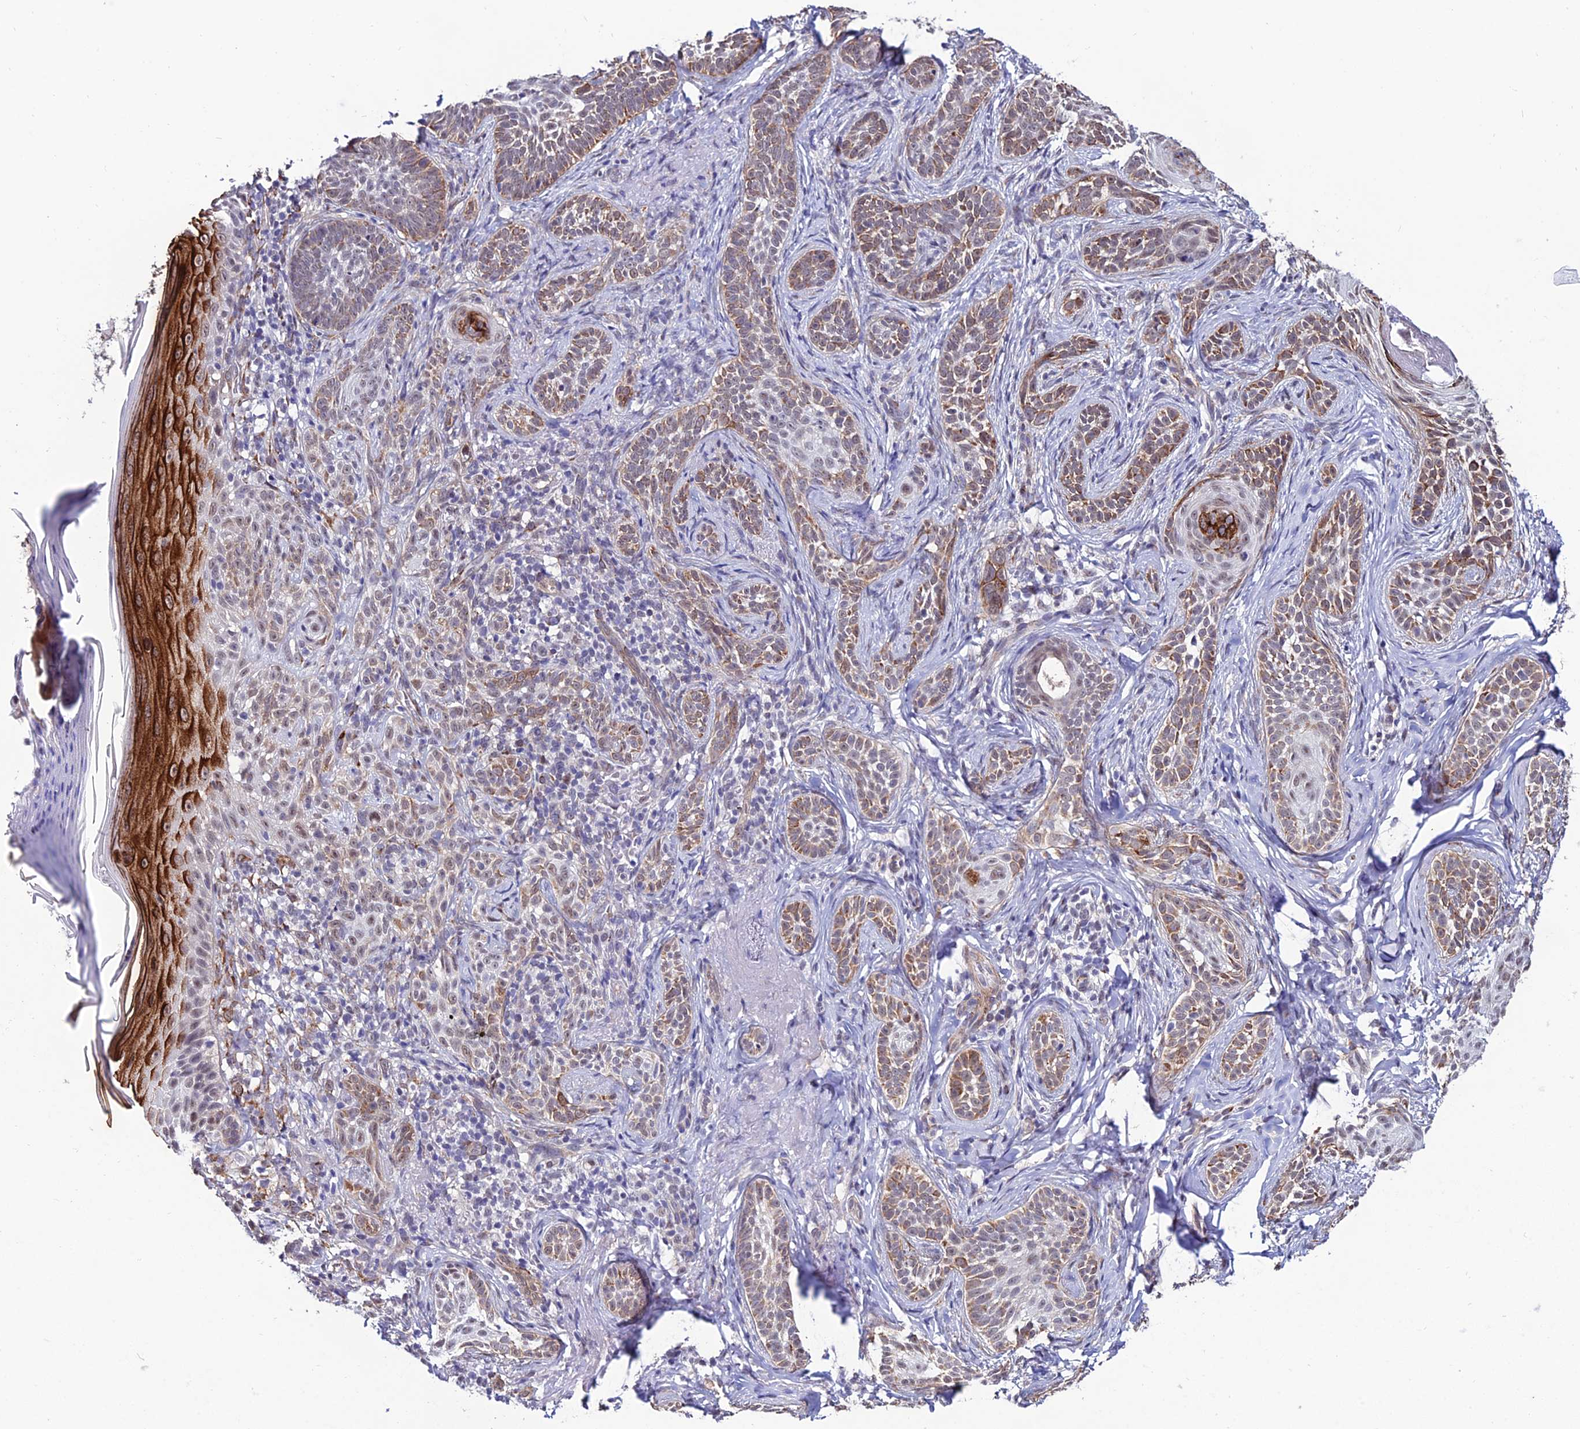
{"staining": {"intensity": "moderate", "quantity": "25%-75%", "location": "cytoplasmic/membranous"}, "tissue": "skin cancer", "cell_type": "Tumor cells", "image_type": "cancer", "snomed": [{"axis": "morphology", "description": "Basal cell carcinoma"}, {"axis": "topography", "description": "Skin"}], "caption": "Approximately 25%-75% of tumor cells in human skin basal cell carcinoma demonstrate moderate cytoplasmic/membranous protein expression as visualized by brown immunohistochemical staining.", "gene": "SYT15", "patient": {"sex": "male", "age": 71}}